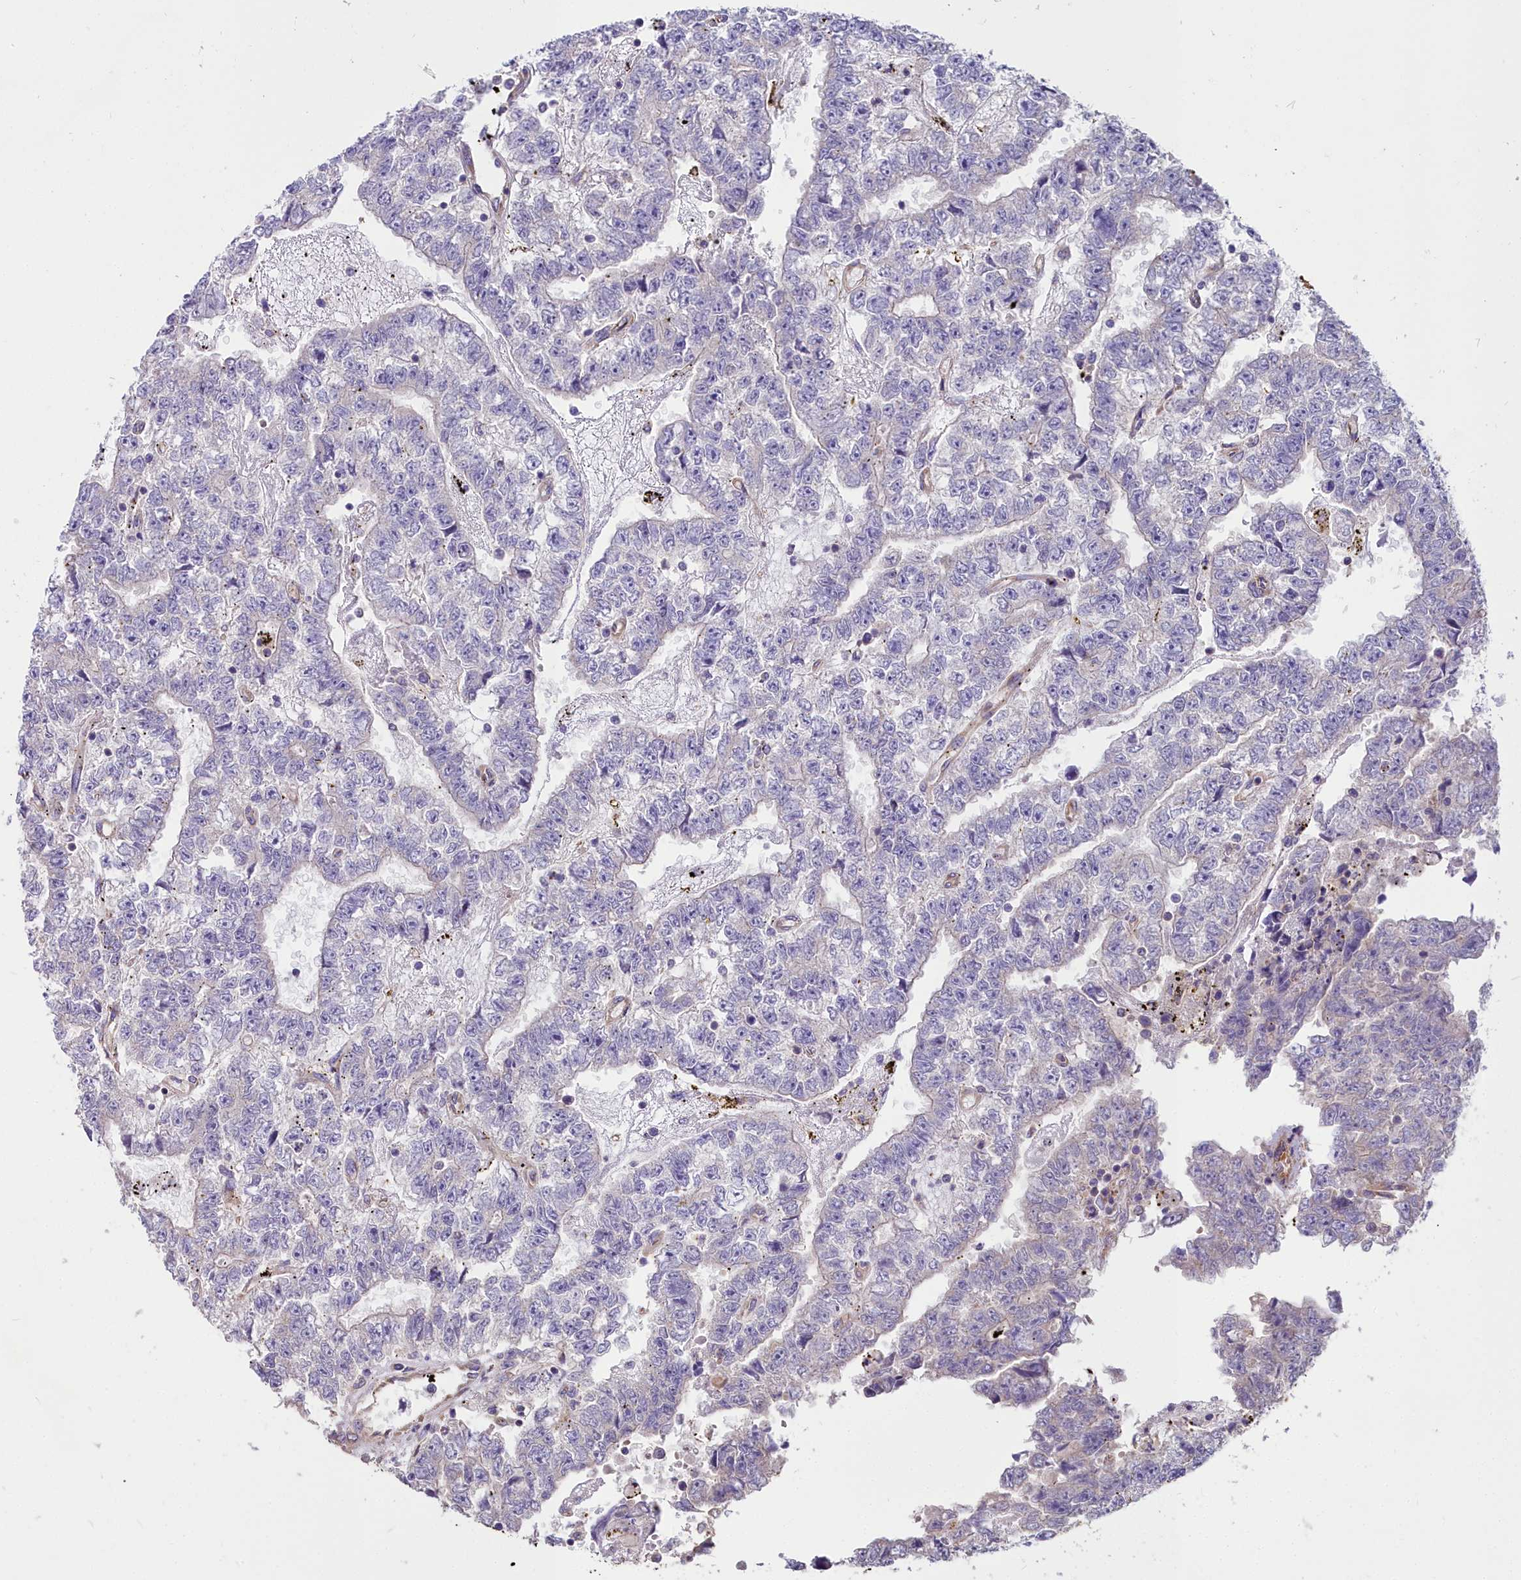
{"staining": {"intensity": "negative", "quantity": "none", "location": "none"}, "tissue": "testis cancer", "cell_type": "Tumor cells", "image_type": "cancer", "snomed": [{"axis": "morphology", "description": "Carcinoma, Embryonal, NOS"}, {"axis": "topography", "description": "Testis"}], "caption": "The histopathology image displays no staining of tumor cells in testis embryonal carcinoma.", "gene": "DCTN3", "patient": {"sex": "male", "age": 25}}